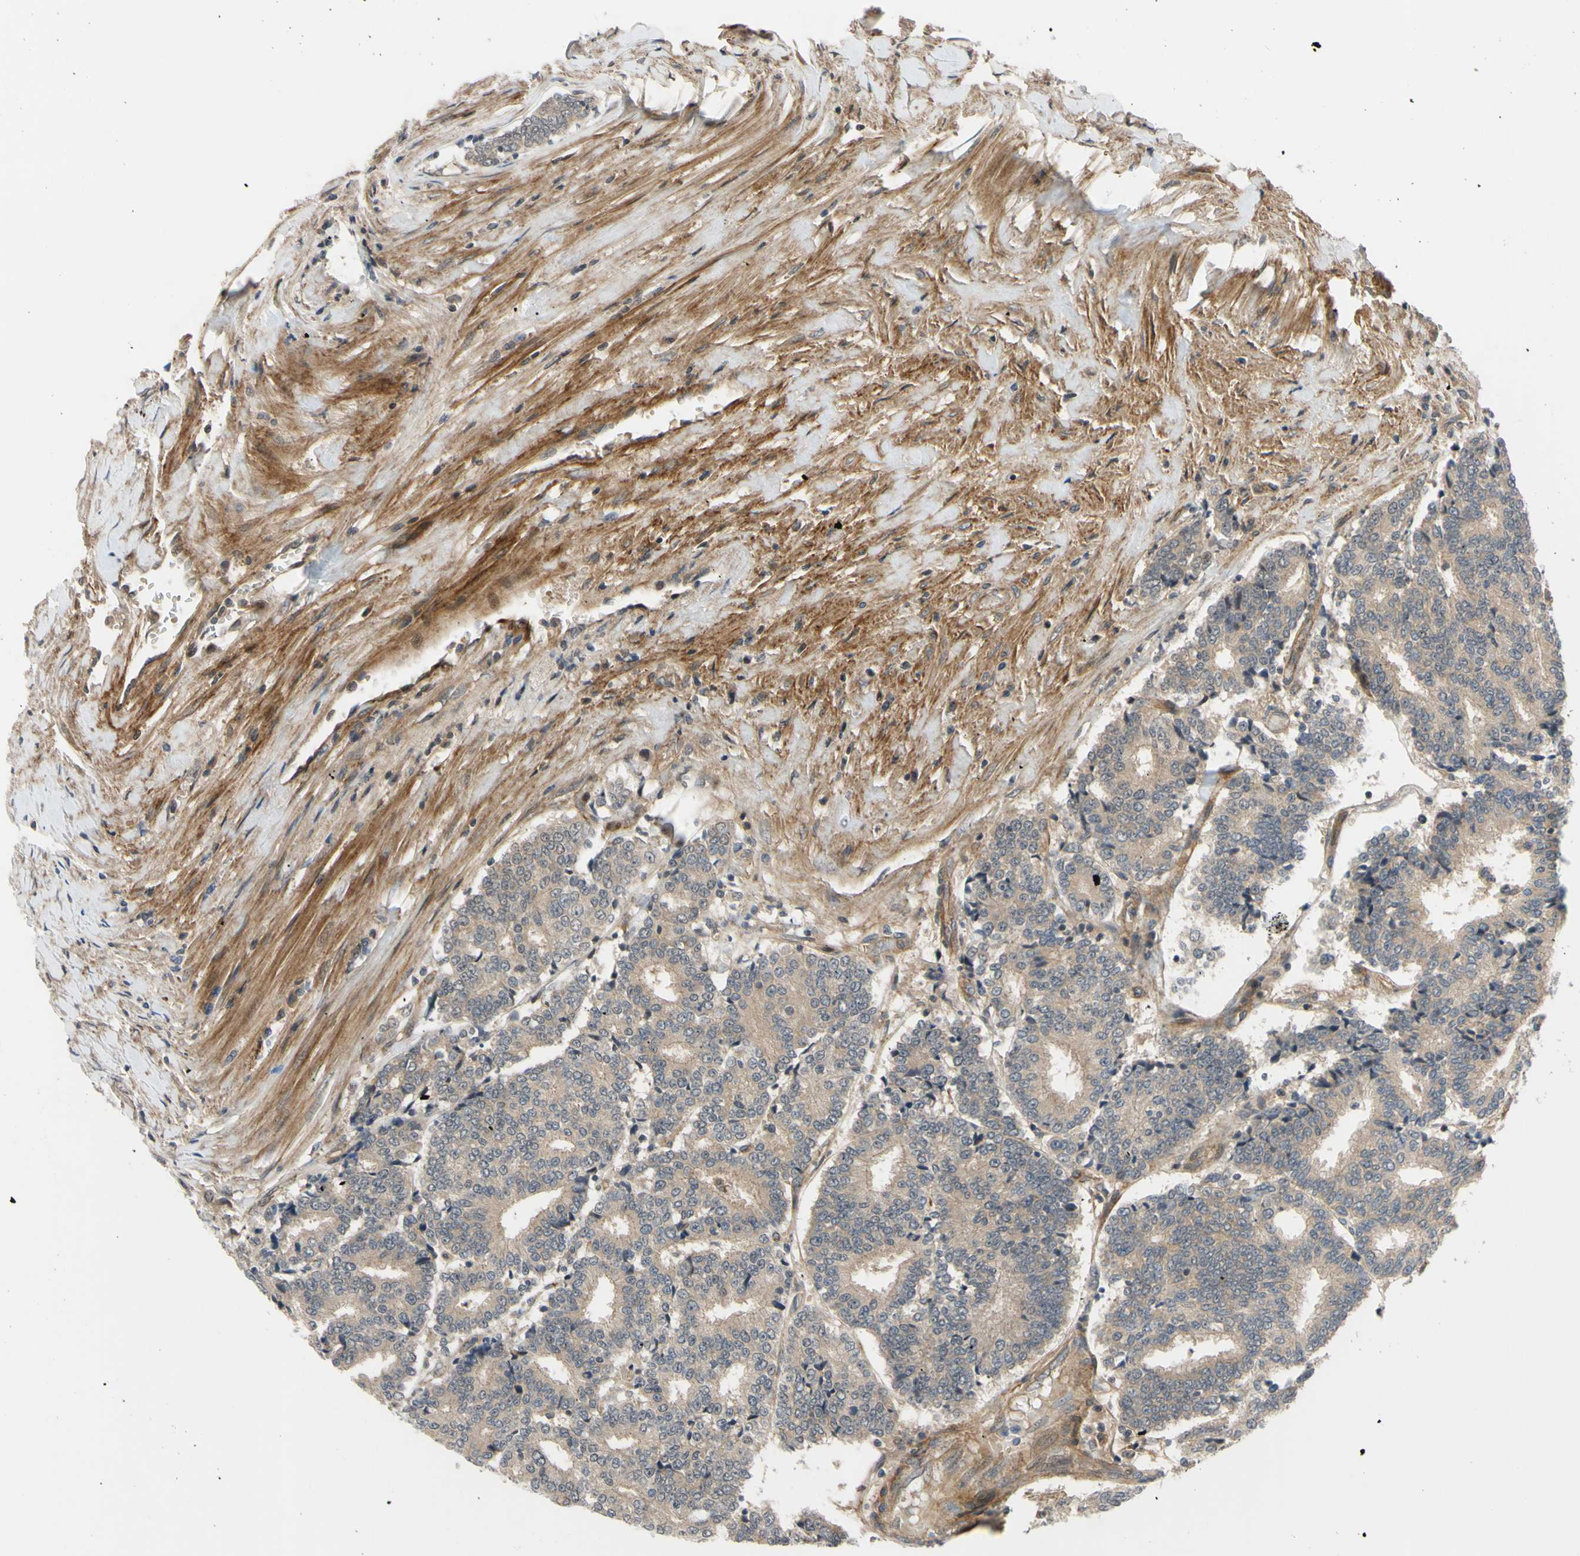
{"staining": {"intensity": "moderate", "quantity": ">75%", "location": "cytoplasmic/membranous"}, "tissue": "prostate cancer", "cell_type": "Tumor cells", "image_type": "cancer", "snomed": [{"axis": "morphology", "description": "Normal tissue, NOS"}, {"axis": "morphology", "description": "Adenocarcinoma, High grade"}, {"axis": "topography", "description": "Prostate"}, {"axis": "topography", "description": "Seminal veicle"}], "caption": "Human adenocarcinoma (high-grade) (prostate) stained for a protein (brown) reveals moderate cytoplasmic/membranous positive staining in approximately >75% of tumor cells.", "gene": "COMMD9", "patient": {"sex": "male", "age": 55}}